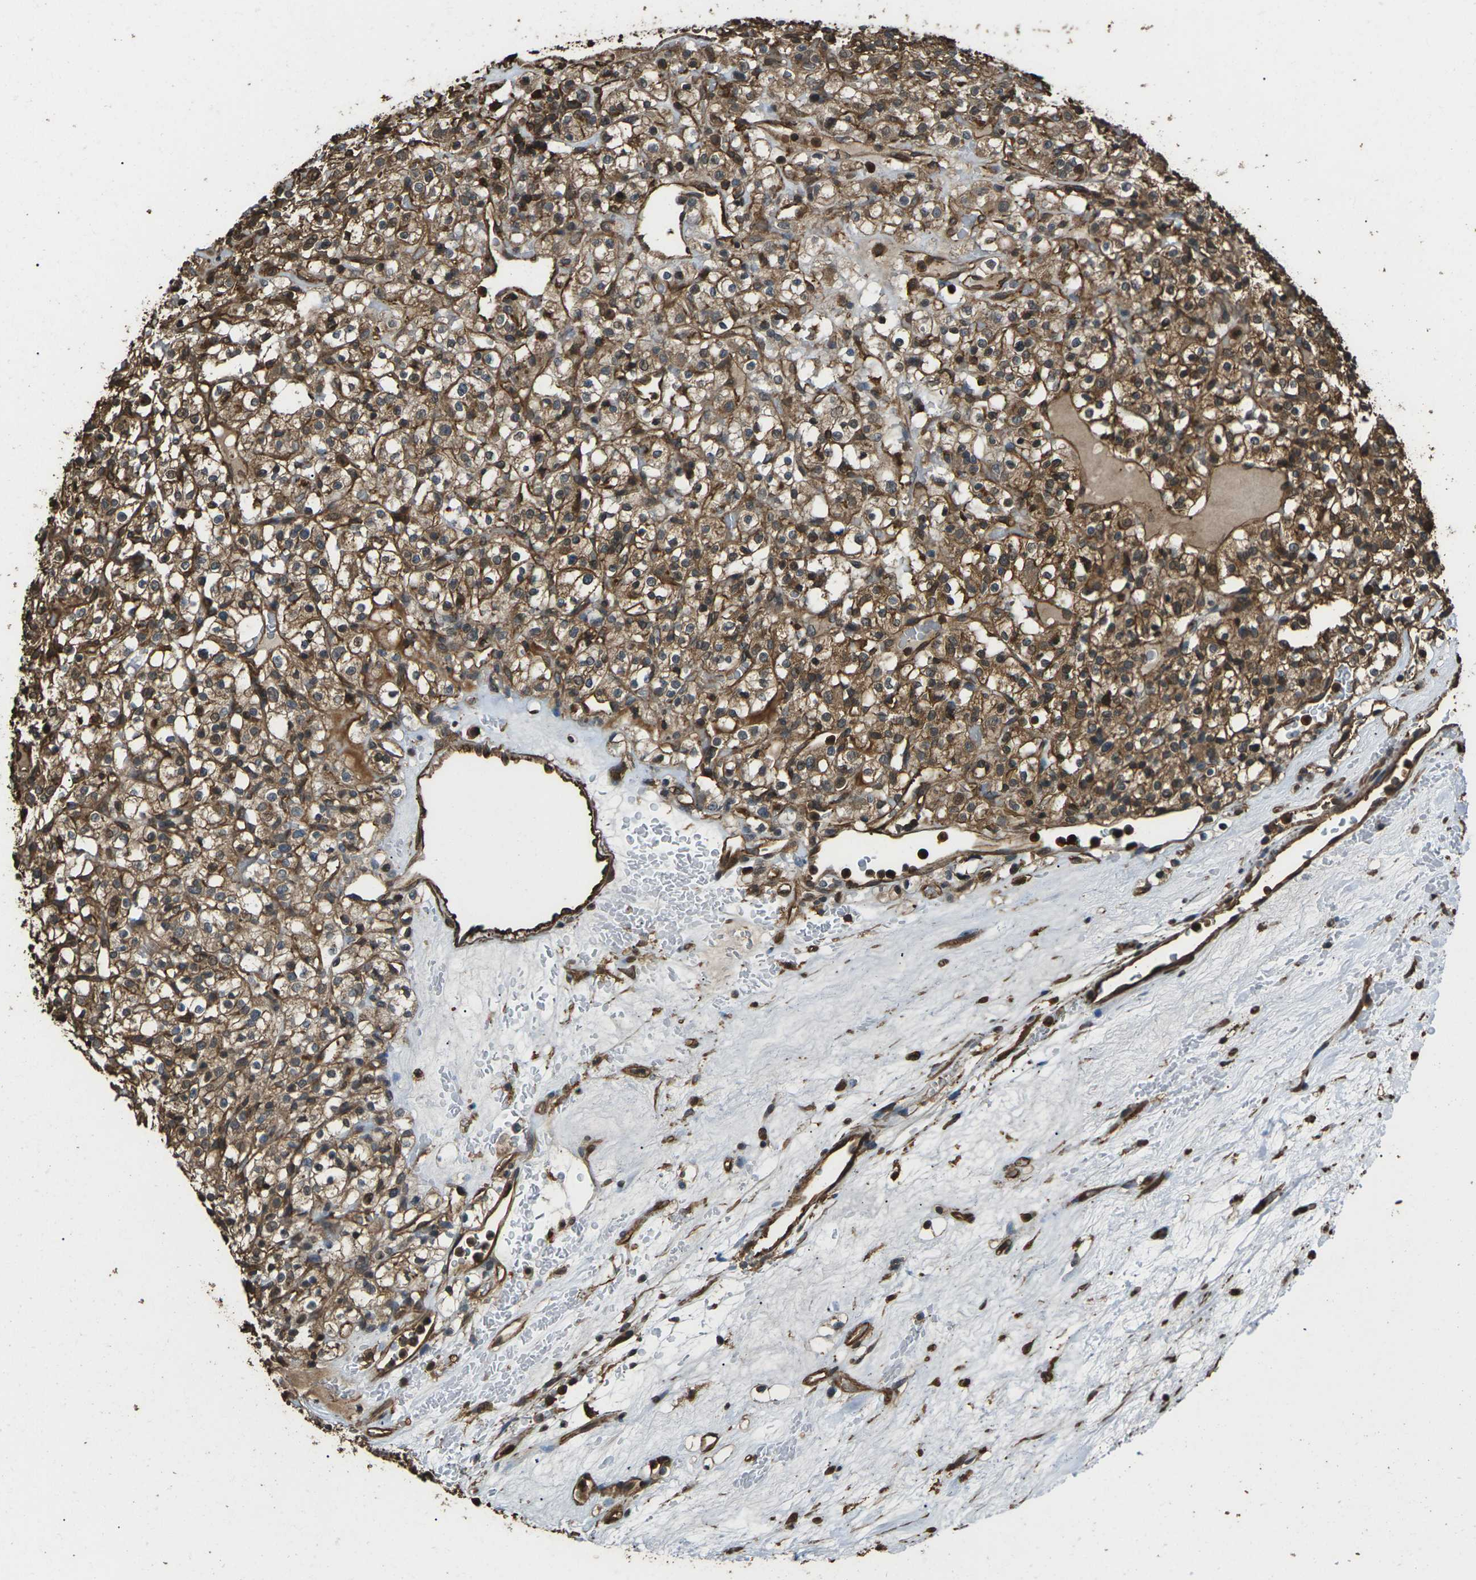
{"staining": {"intensity": "moderate", "quantity": ">75%", "location": "cytoplasmic/membranous"}, "tissue": "renal cancer", "cell_type": "Tumor cells", "image_type": "cancer", "snomed": [{"axis": "morphology", "description": "Normal tissue, NOS"}, {"axis": "morphology", "description": "Adenocarcinoma, NOS"}, {"axis": "topography", "description": "Kidney"}], "caption": "This micrograph exhibits immunohistochemistry staining of human renal cancer, with medium moderate cytoplasmic/membranous positivity in approximately >75% of tumor cells.", "gene": "DHPS", "patient": {"sex": "female", "age": 72}}